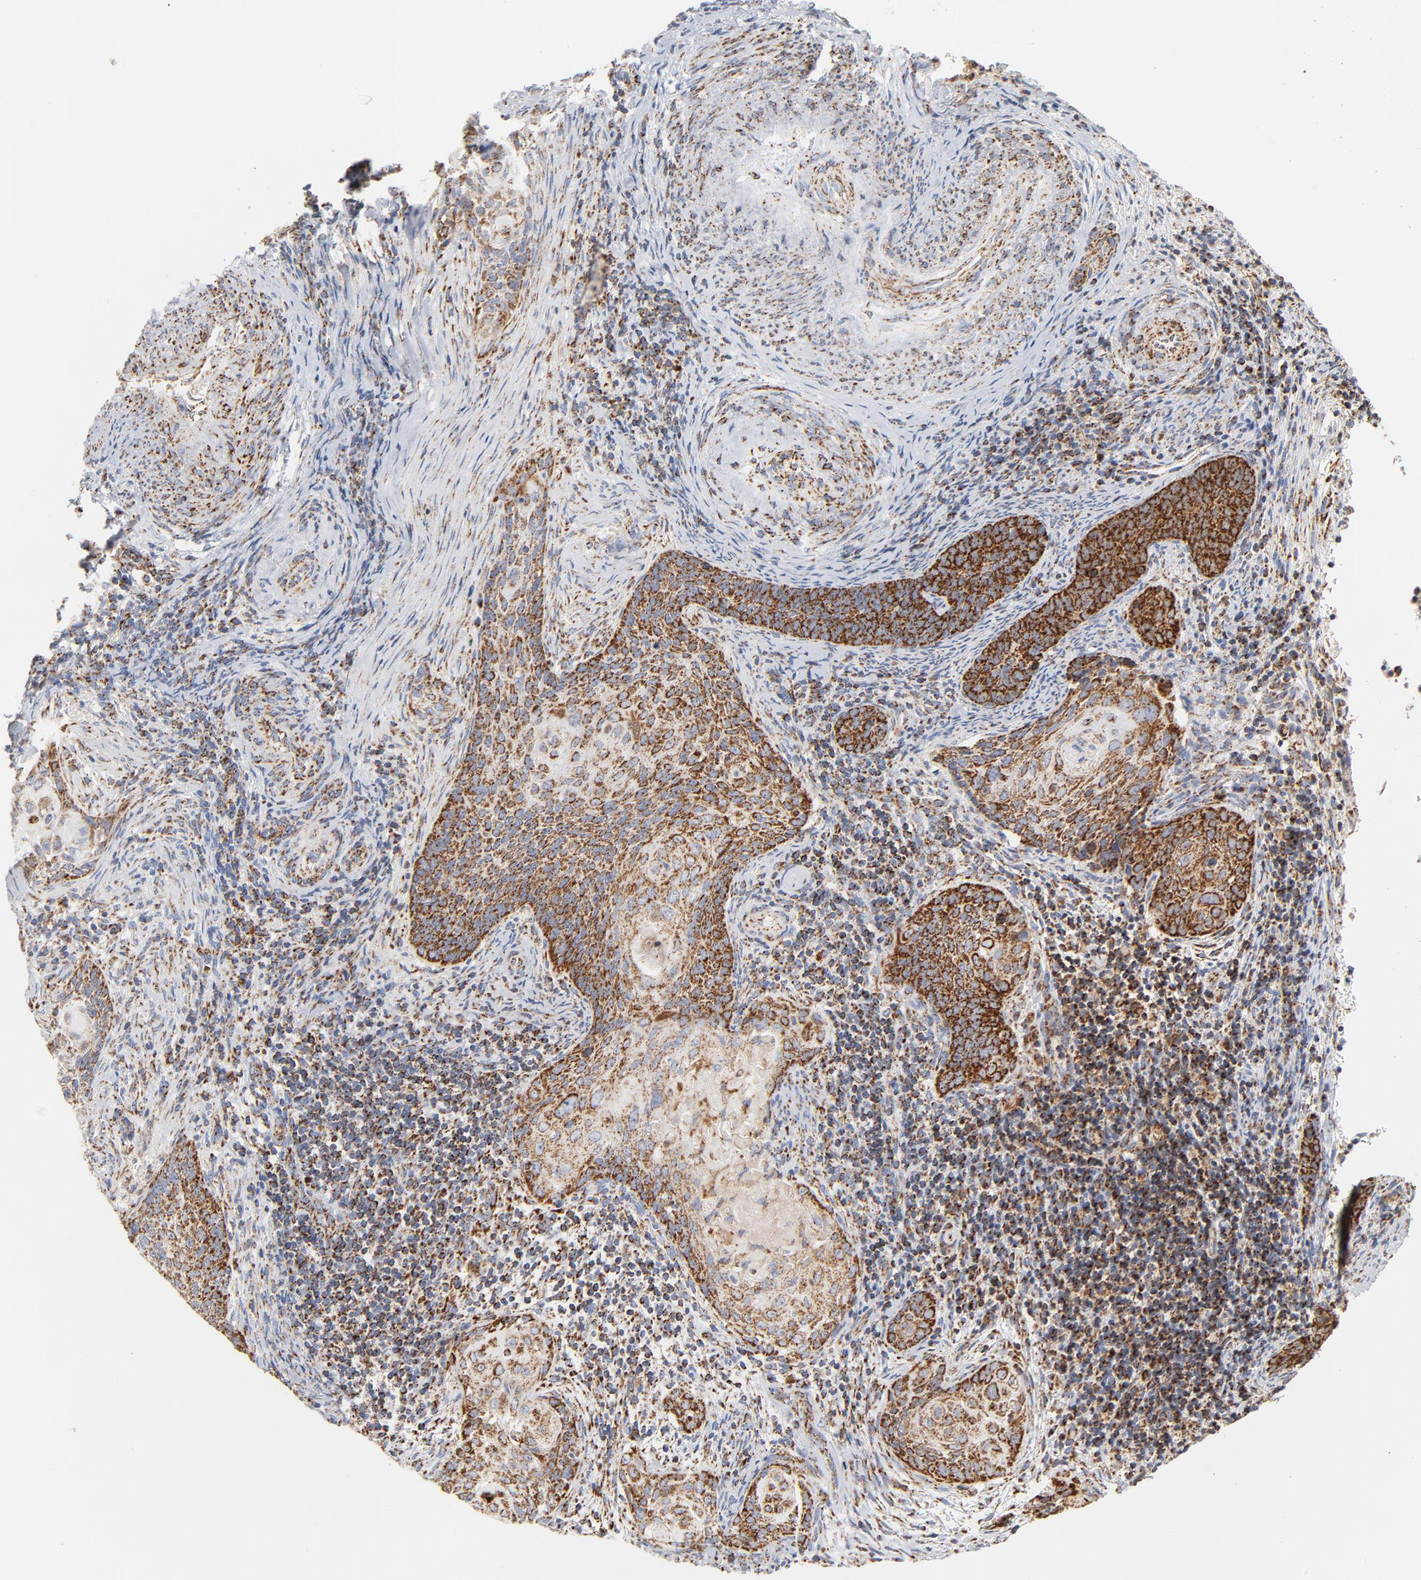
{"staining": {"intensity": "strong", "quantity": ">75%", "location": "cytoplasmic/membranous"}, "tissue": "cervical cancer", "cell_type": "Tumor cells", "image_type": "cancer", "snomed": [{"axis": "morphology", "description": "Squamous cell carcinoma, NOS"}, {"axis": "topography", "description": "Cervix"}], "caption": "A high amount of strong cytoplasmic/membranous expression is seen in about >75% of tumor cells in cervical cancer (squamous cell carcinoma) tissue. (Brightfield microscopy of DAB IHC at high magnification).", "gene": "DIABLO", "patient": {"sex": "female", "age": 33}}